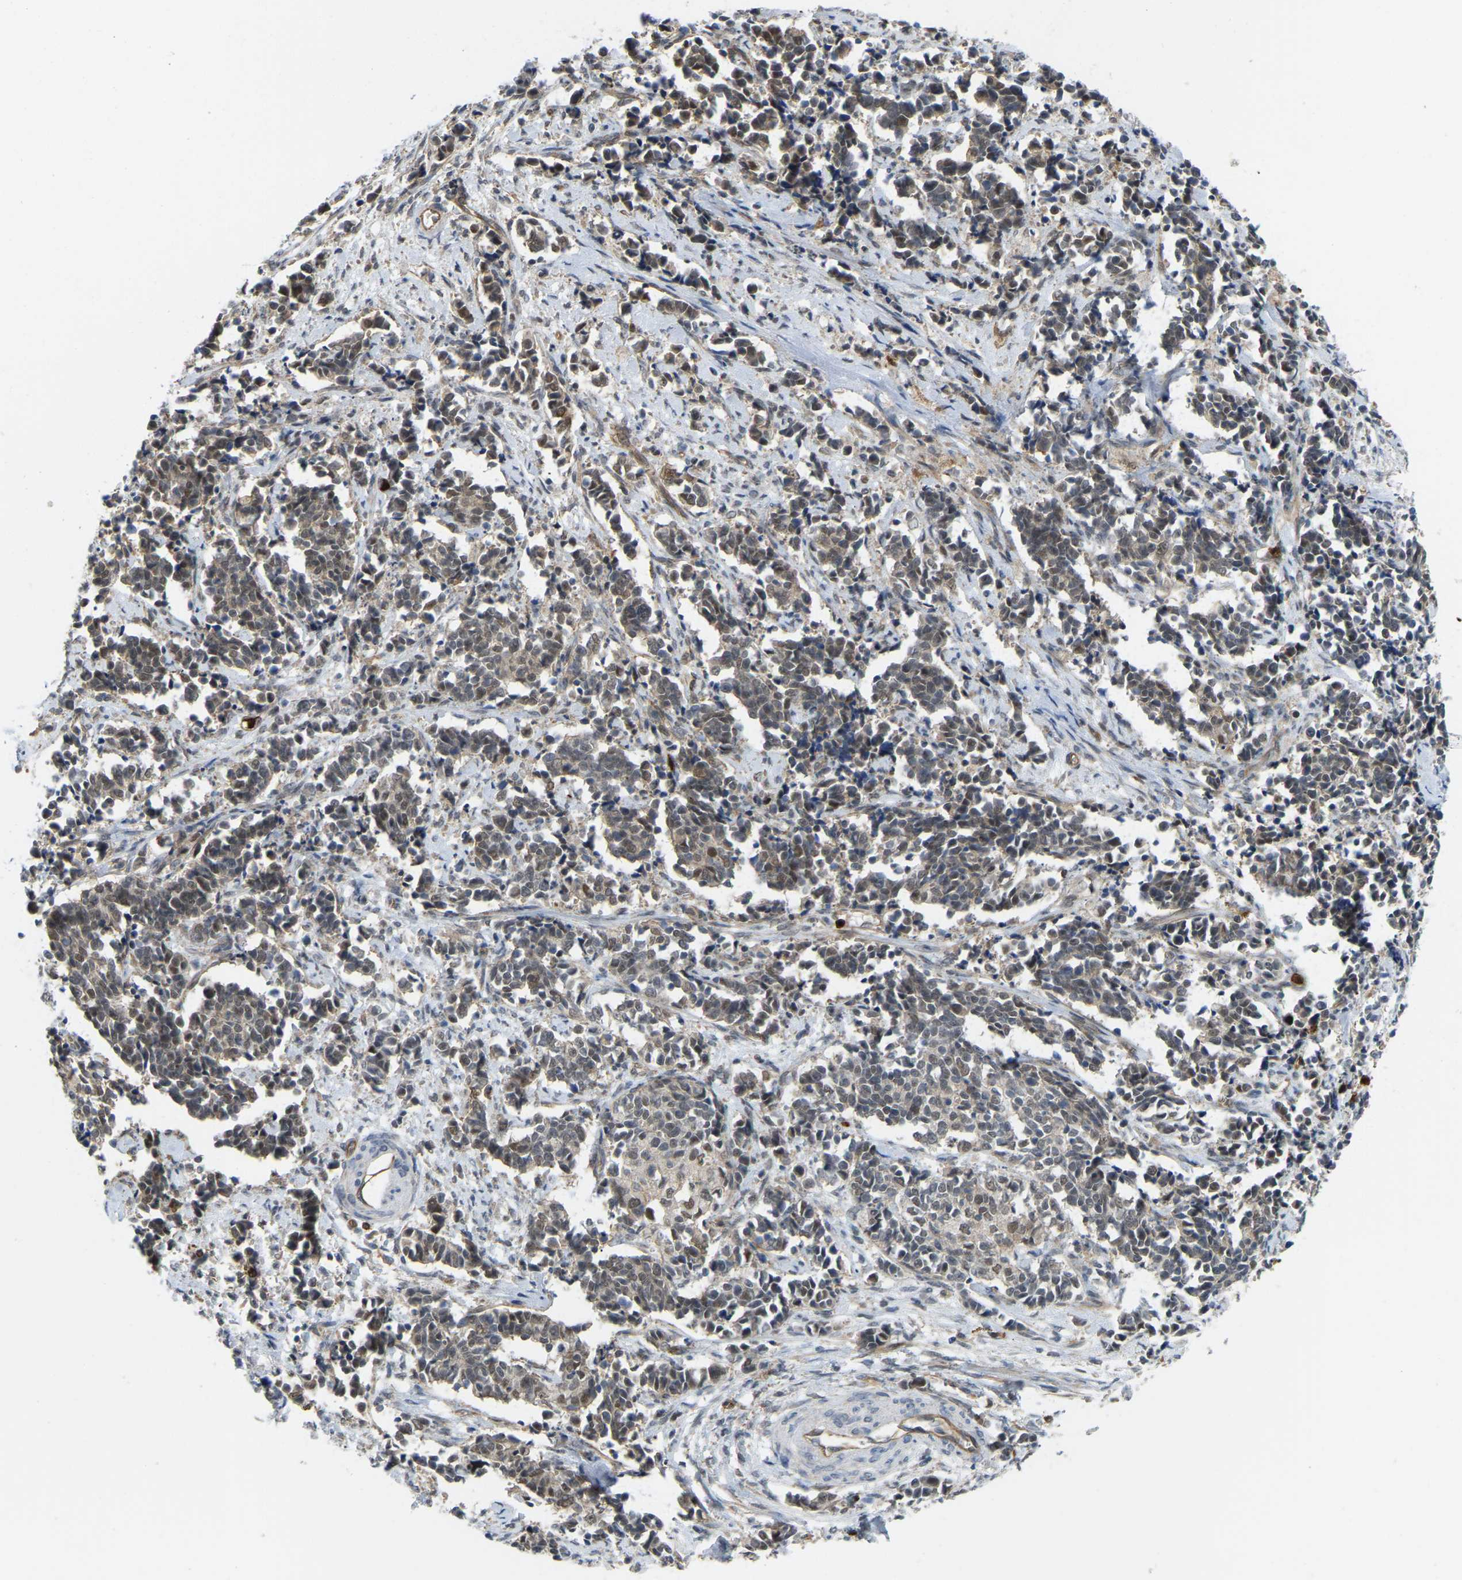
{"staining": {"intensity": "weak", "quantity": ">75%", "location": "nuclear"}, "tissue": "cervical cancer", "cell_type": "Tumor cells", "image_type": "cancer", "snomed": [{"axis": "morphology", "description": "Normal tissue, NOS"}, {"axis": "morphology", "description": "Squamous cell carcinoma, NOS"}, {"axis": "topography", "description": "Cervix"}], "caption": "Human cervical cancer (squamous cell carcinoma) stained for a protein (brown) demonstrates weak nuclear positive expression in about >75% of tumor cells.", "gene": "SERPINB5", "patient": {"sex": "female", "age": 35}}